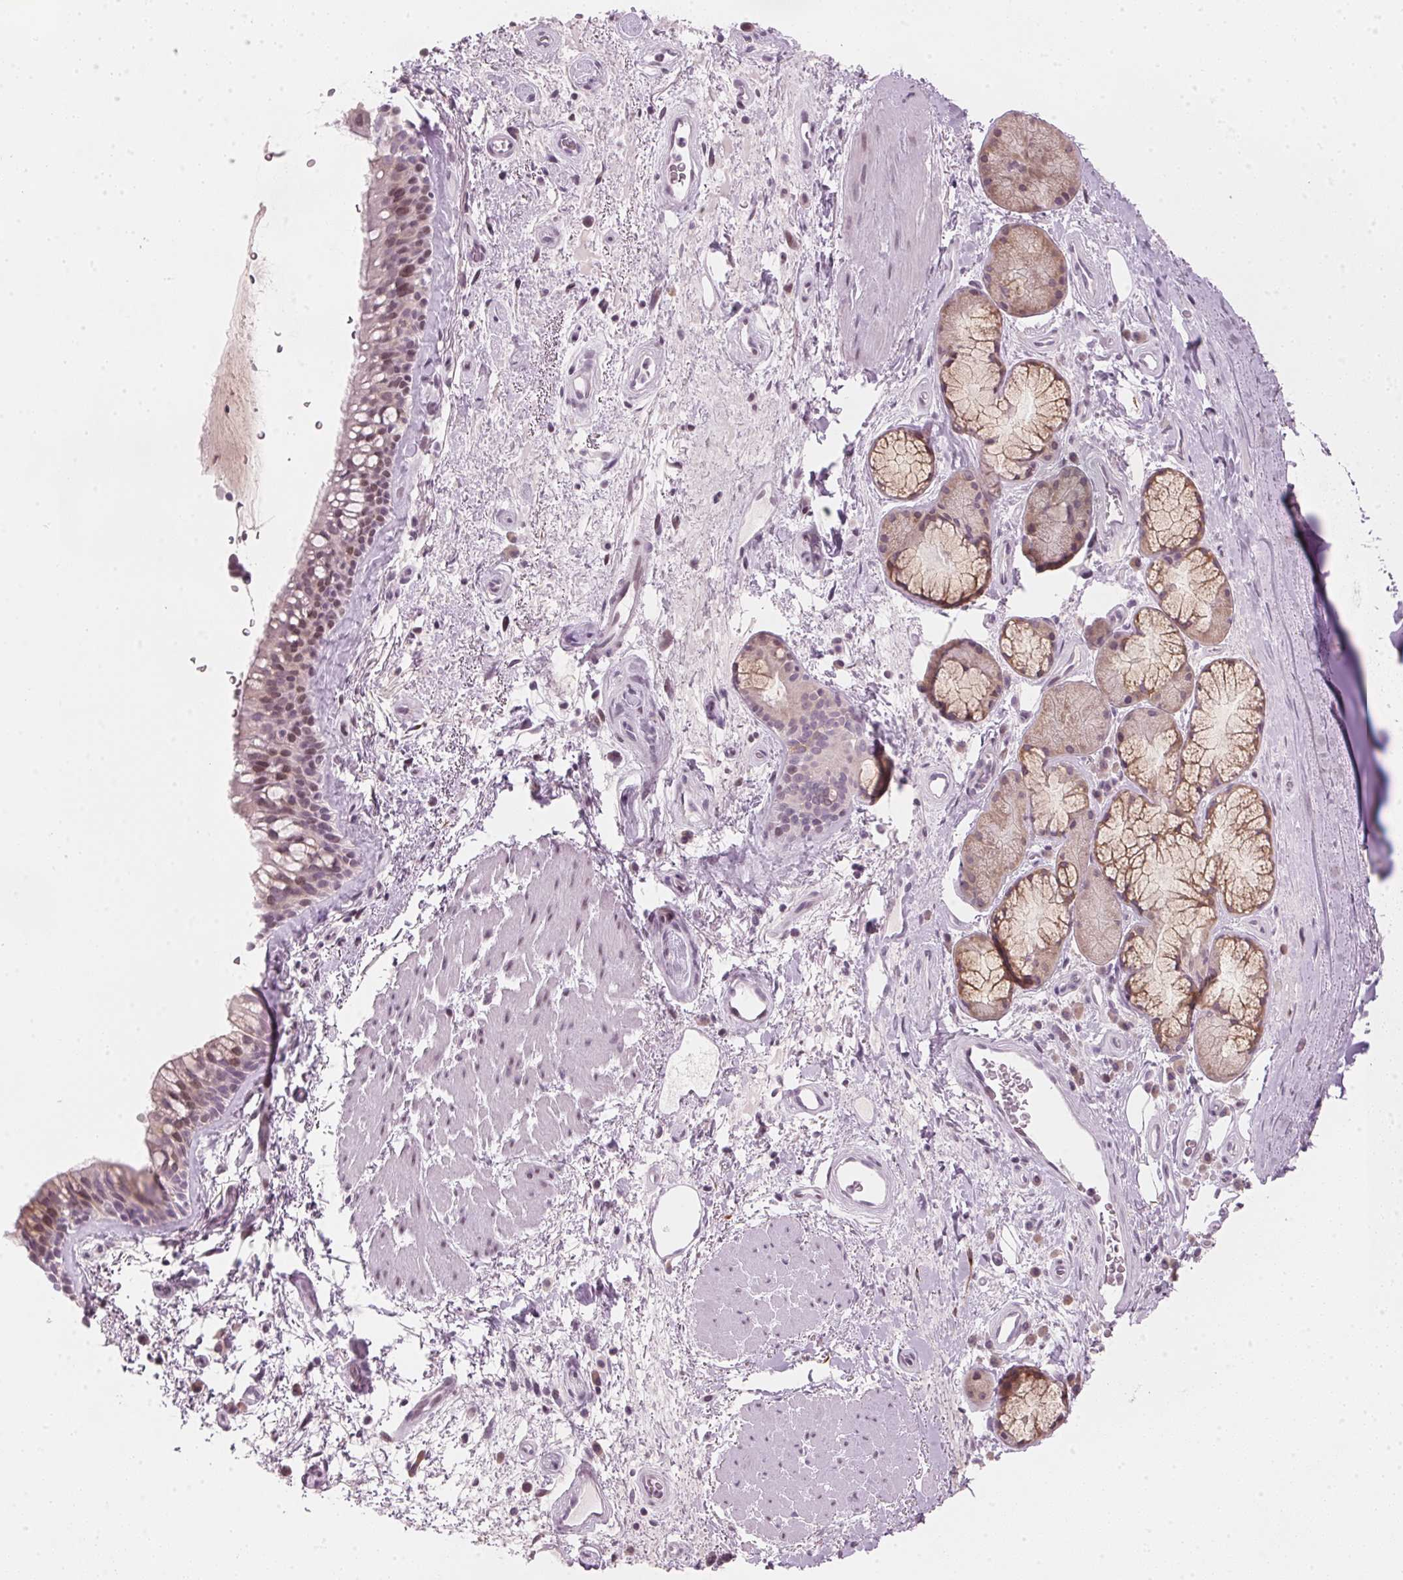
{"staining": {"intensity": "weak", "quantity": "25%-75%", "location": "cytoplasmic/membranous,nuclear"}, "tissue": "bronchus", "cell_type": "Respiratory epithelial cells", "image_type": "normal", "snomed": [{"axis": "morphology", "description": "Normal tissue, NOS"}, {"axis": "topography", "description": "Bronchus"}], "caption": "Protein staining of normal bronchus shows weak cytoplasmic/membranous,nuclear staining in approximately 25%-75% of respiratory epithelial cells.", "gene": "SFRP4", "patient": {"sex": "male", "age": 48}}